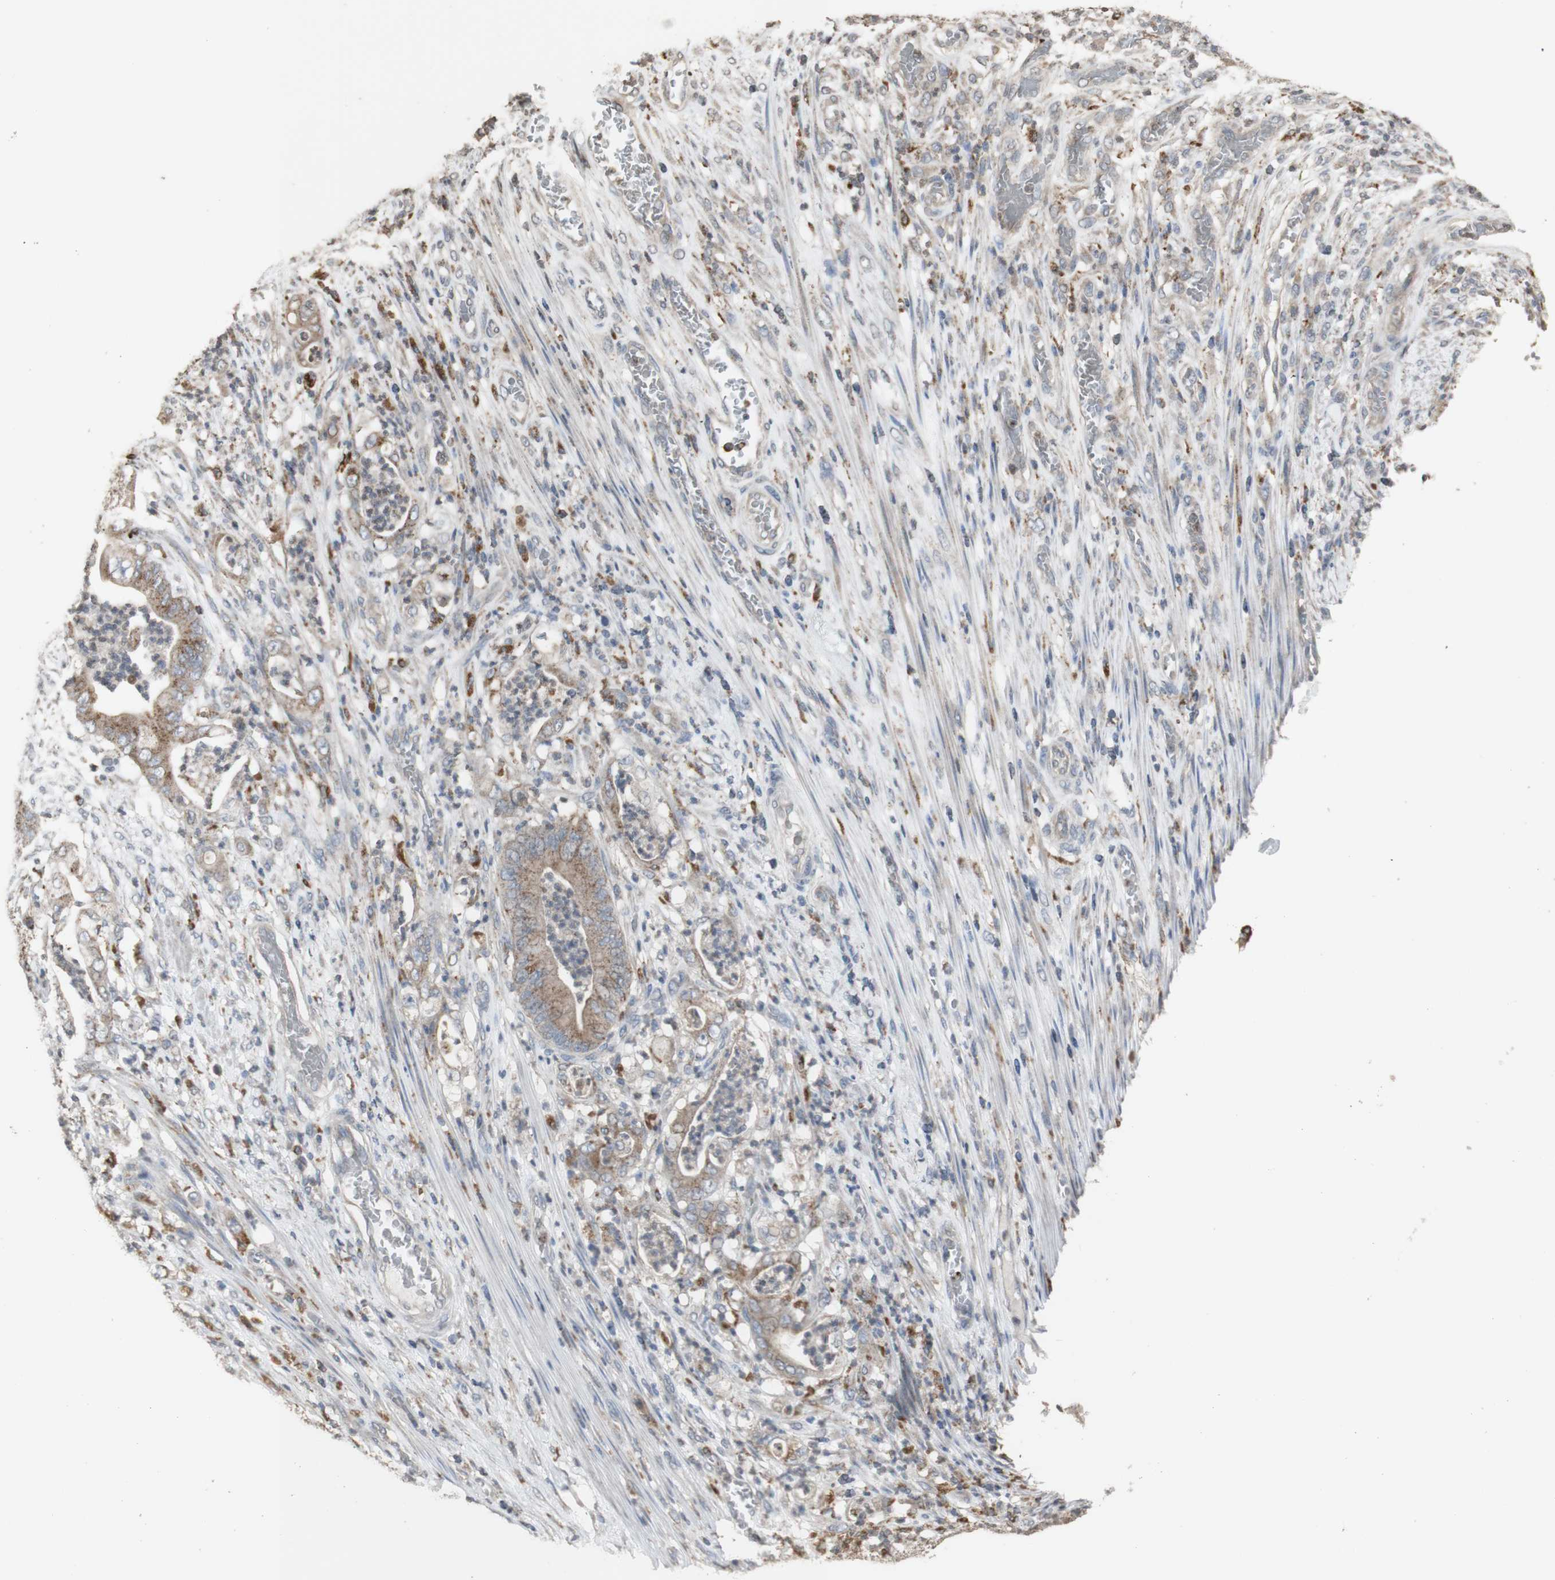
{"staining": {"intensity": "moderate", "quantity": "25%-75%", "location": "cytoplasmic/membranous"}, "tissue": "stomach cancer", "cell_type": "Tumor cells", "image_type": "cancer", "snomed": [{"axis": "morphology", "description": "Adenocarcinoma, NOS"}, {"axis": "topography", "description": "Stomach"}], "caption": "A brown stain shows moderate cytoplasmic/membranous positivity of a protein in stomach cancer (adenocarcinoma) tumor cells. The staining was performed using DAB (3,3'-diaminobenzidine), with brown indicating positive protein expression. Nuclei are stained blue with hematoxylin.", "gene": "ATP6V1E1", "patient": {"sex": "female", "age": 73}}